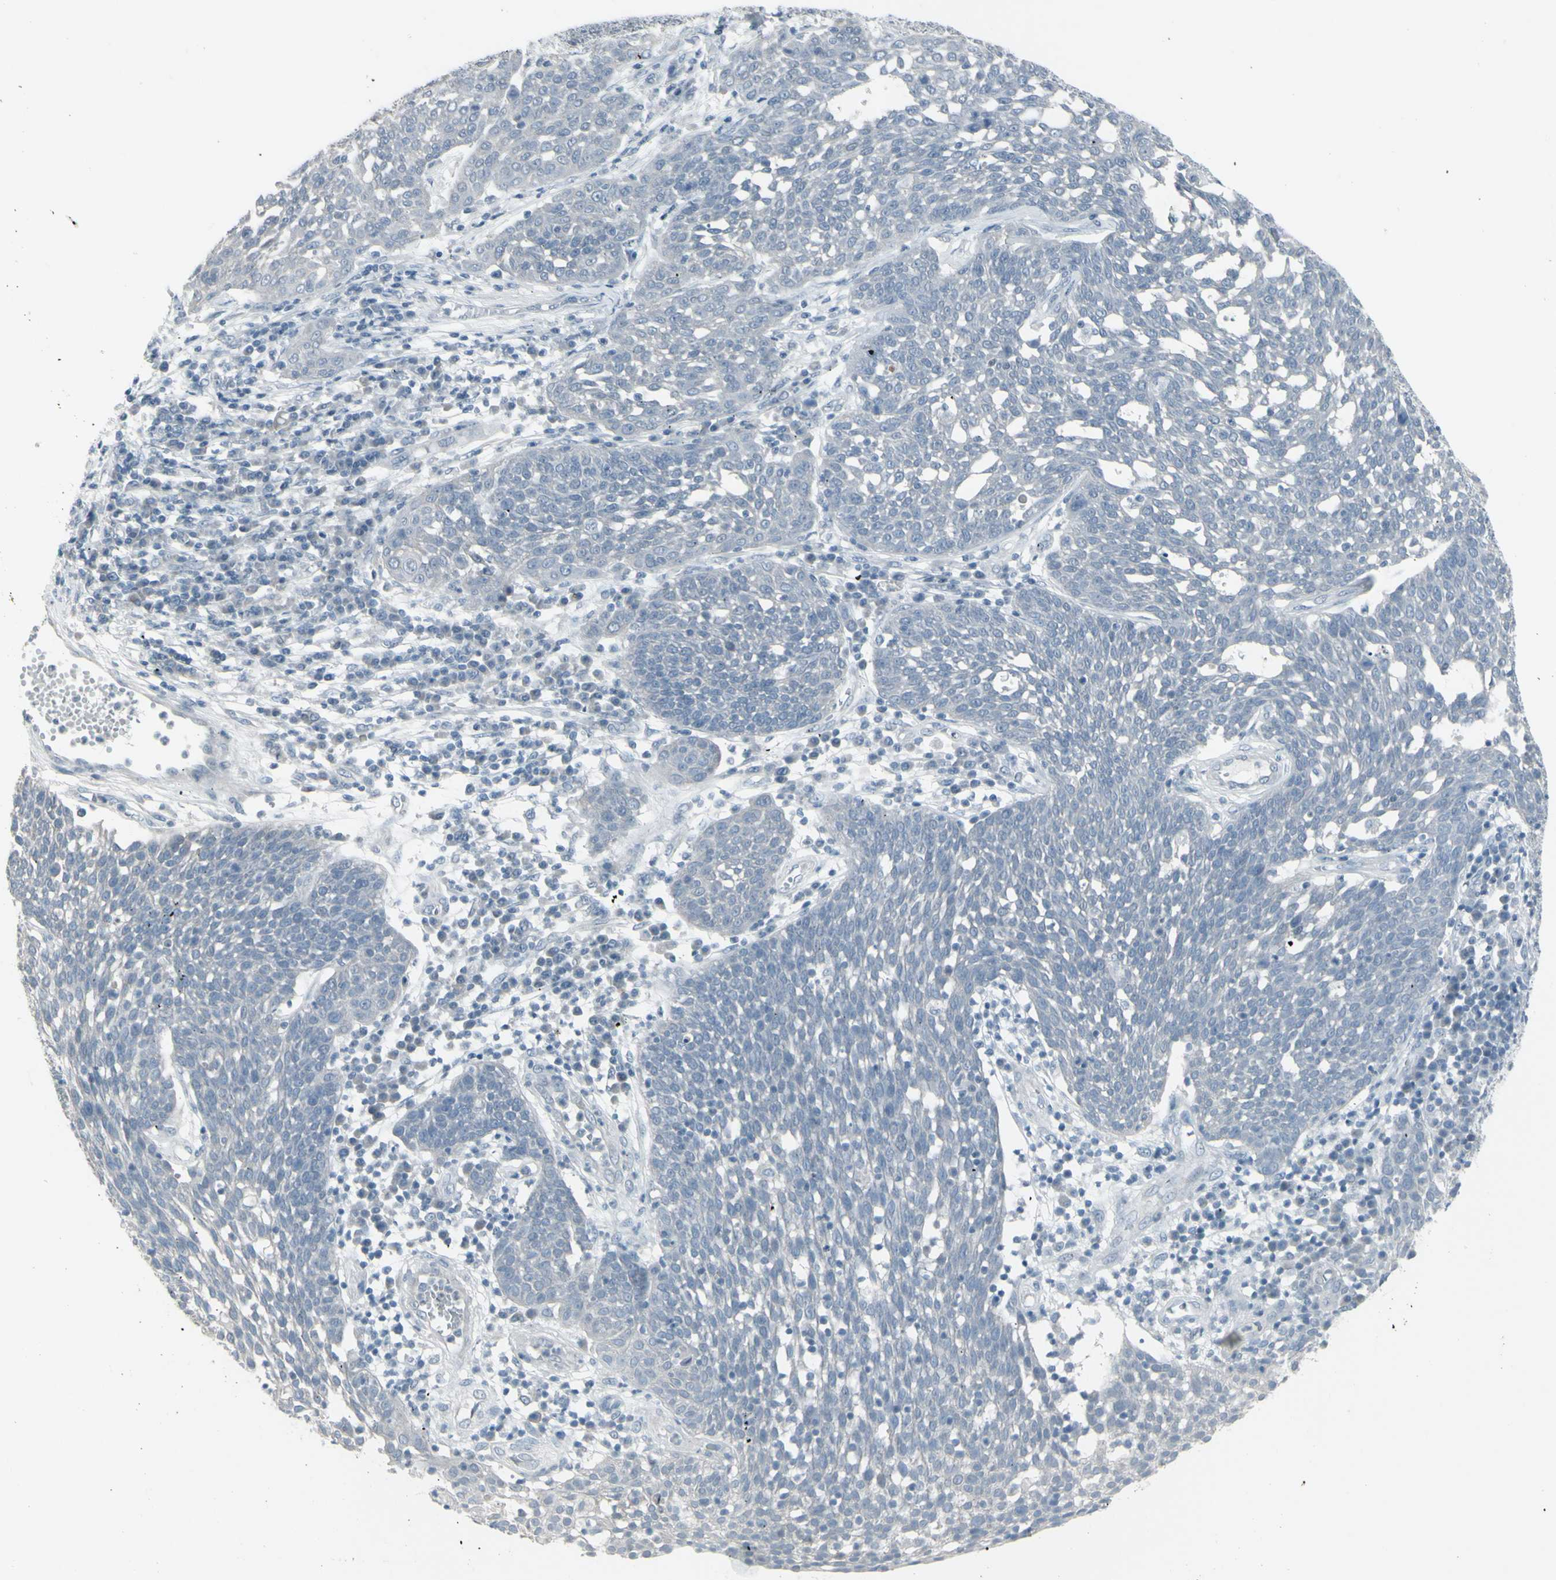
{"staining": {"intensity": "negative", "quantity": "none", "location": "none"}, "tissue": "cervical cancer", "cell_type": "Tumor cells", "image_type": "cancer", "snomed": [{"axis": "morphology", "description": "Squamous cell carcinoma, NOS"}, {"axis": "topography", "description": "Cervix"}], "caption": "An image of human cervical cancer is negative for staining in tumor cells.", "gene": "RAB3A", "patient": {"sex": "female", "age": 34}}